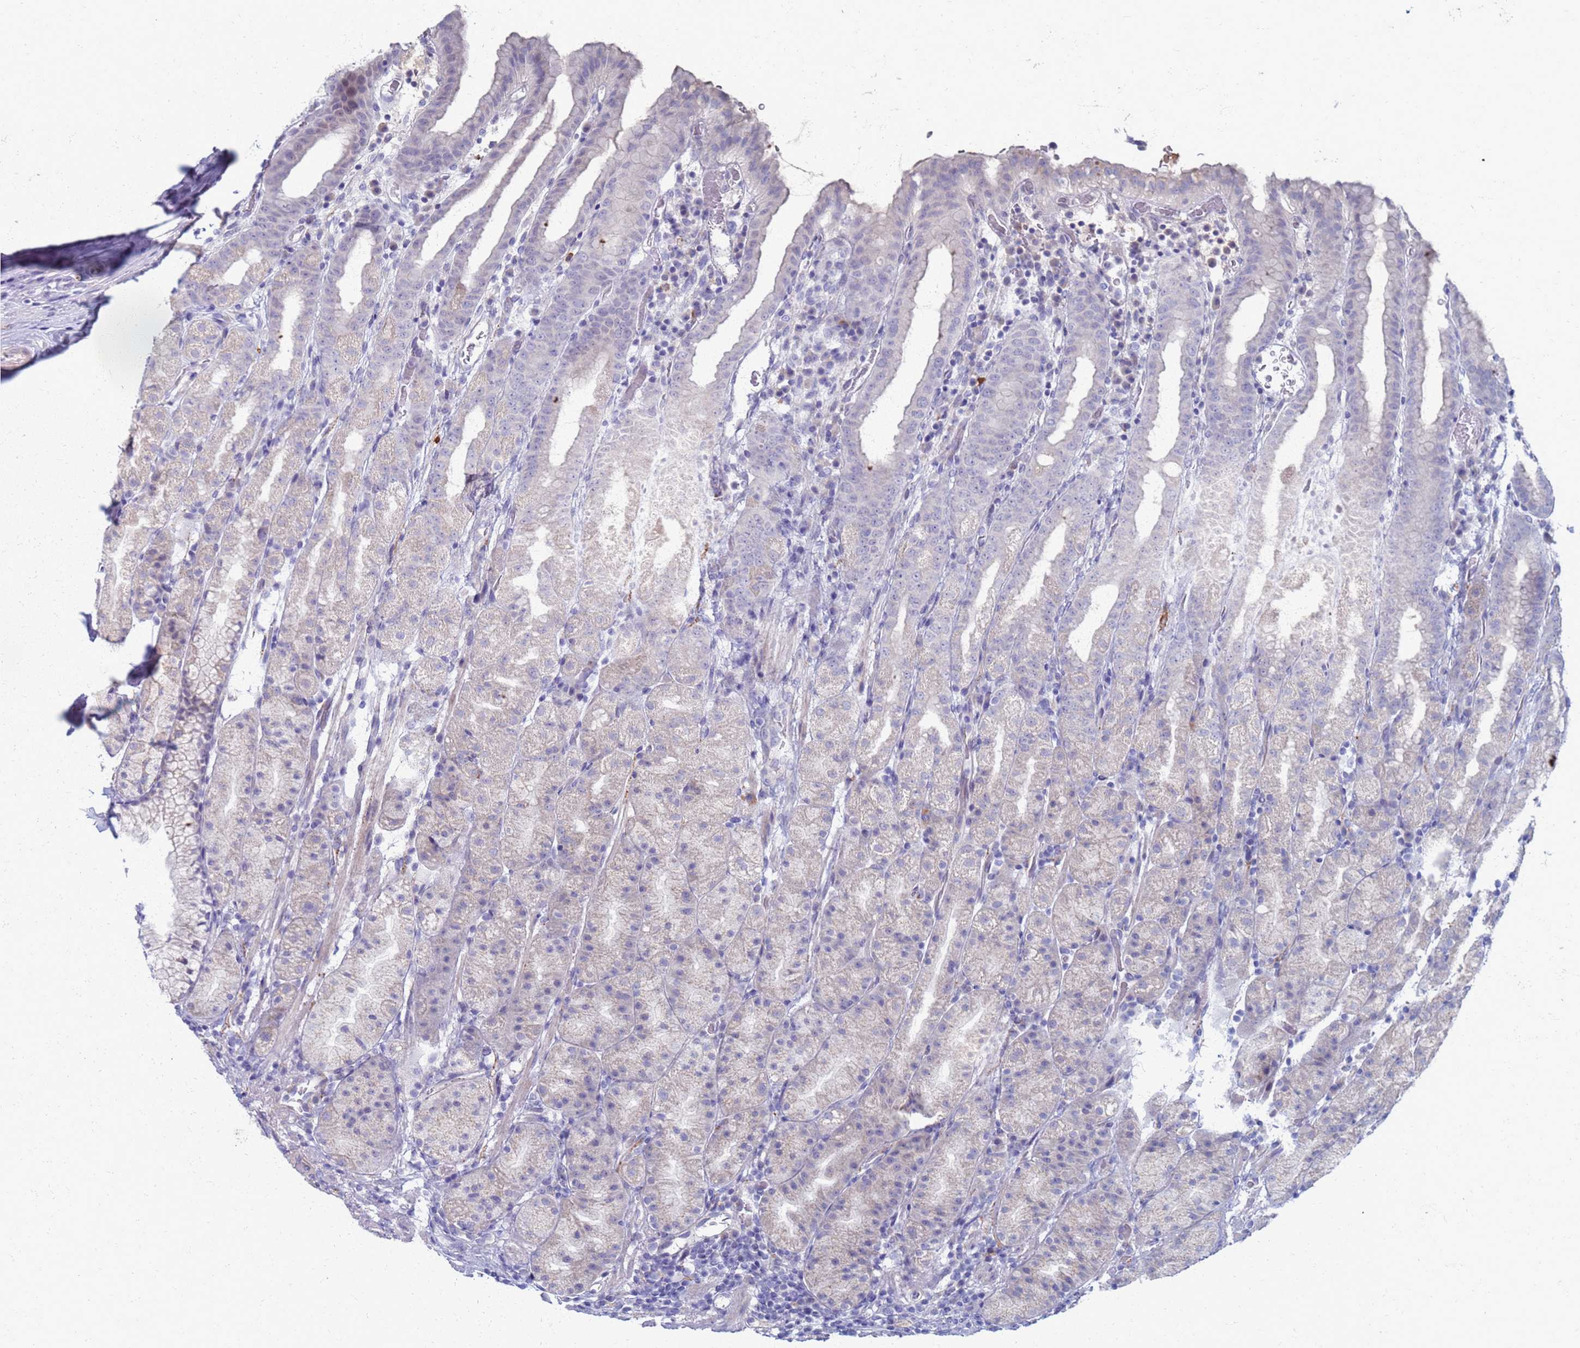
{"staining": {"intensity": "negative", "quantity": "none", "location": "none"}, "tissue": "stomach", "cell_type": "Glandular cells", "image_type": "normal", "snomed": [{"axis": "morphology", "description": "Normal tissue, NOS"}, {"axis": "topography", "description": "Stomach, upper"}, {"axis": "topography", "description": "Stomach, lower"}, {"axis": "topography", "description": "Small intestine"}], "caption": "The photomicrograph demonstrates no significant staining in glandular cells of stomach. (Brightfield microscopy of DAB immunohistochemistry at high magnification).", "gene": "CLCA2", "patient": {"sex": "male", "age": 68}}